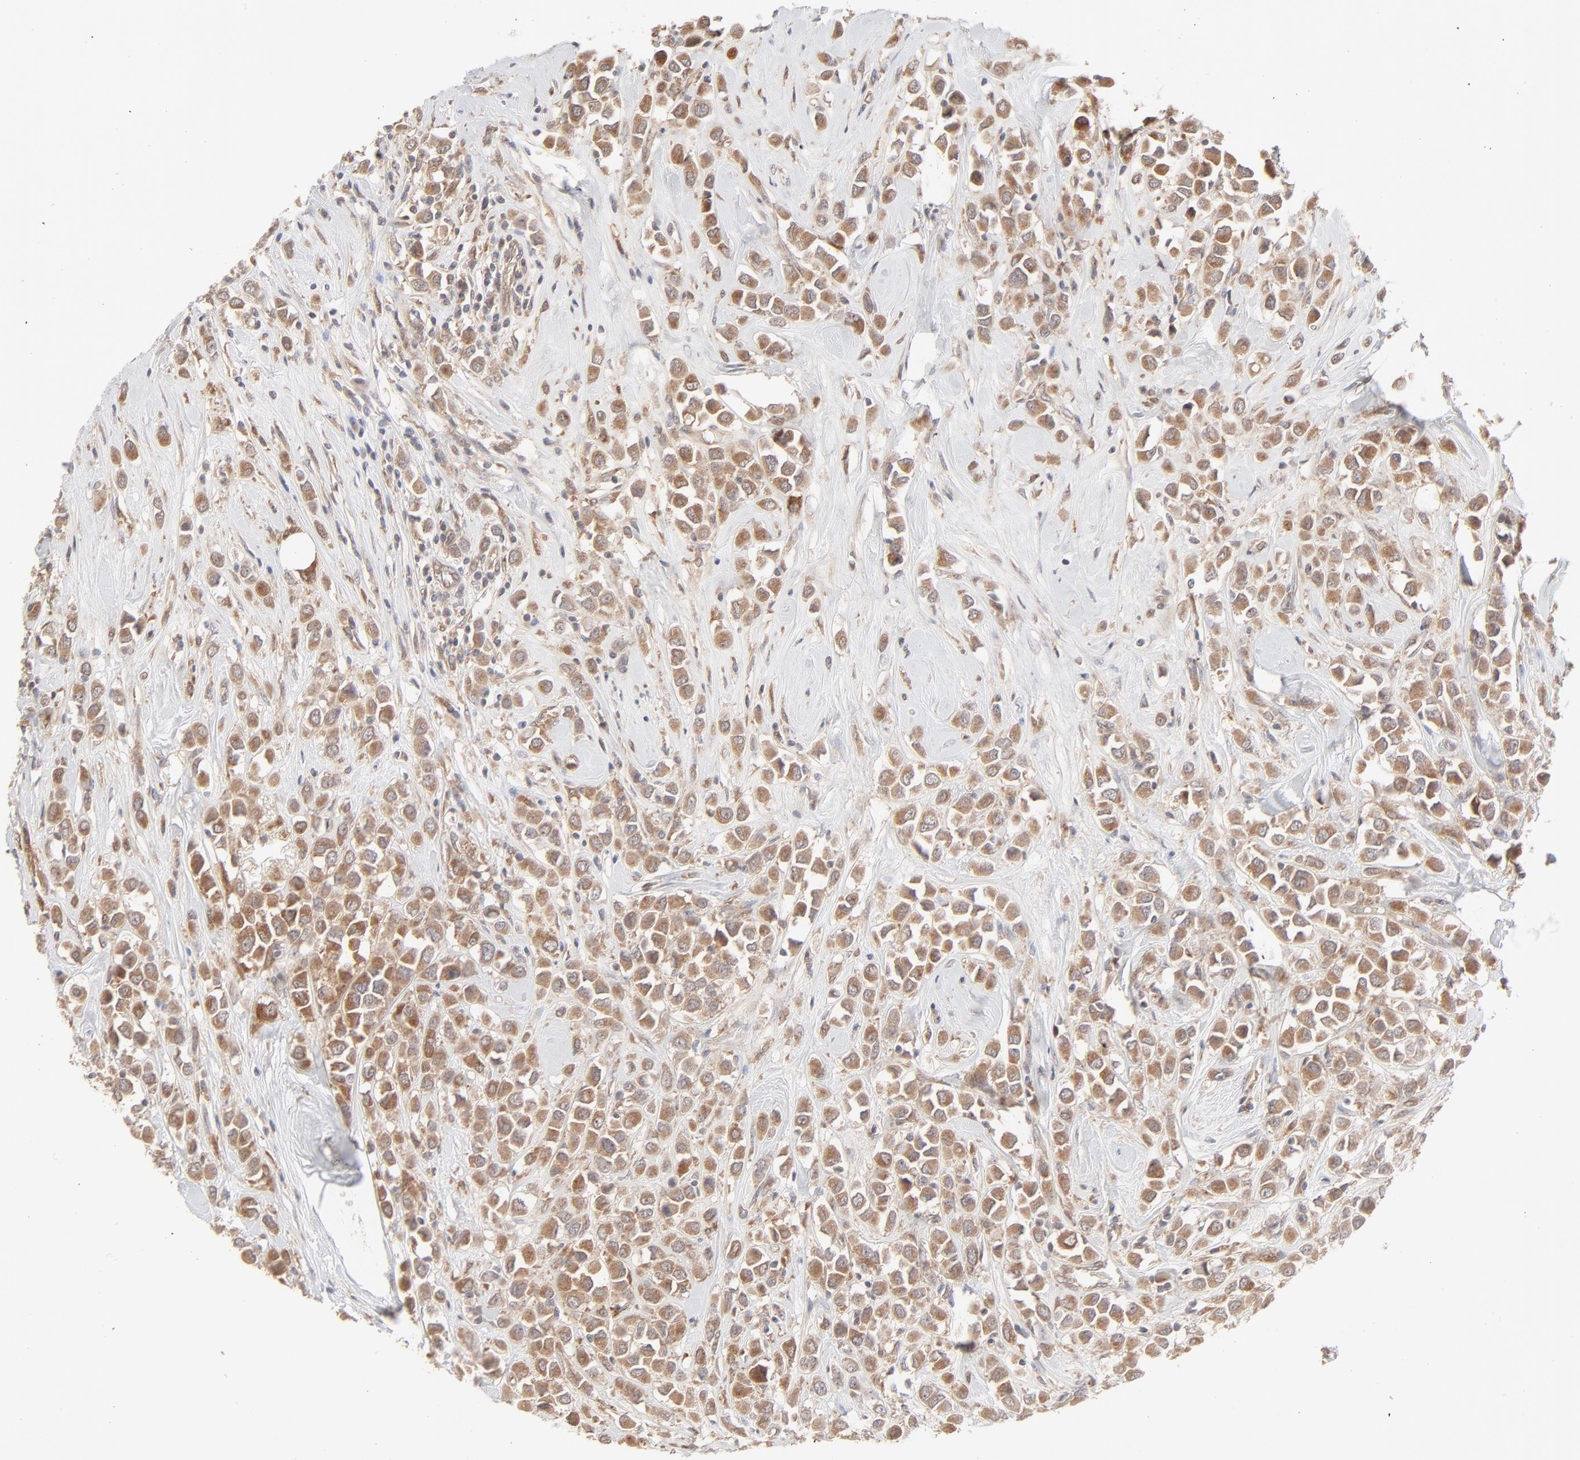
{"staining": {"intensity": "moderate", "quantity": ">75%", "location": "cytoplasmic/membranous"}, "tissue": "breast cancer", "cell_type": "Tumor cells", "image_type": "cancer", "snomed": [{"axis": "morphology", "description": "Duct carcinoma"}, {"axis": "topography", "description": "Breast"}], "caption": "A high-resolution histopathology image shows IHC staining of breast cancer (intraductal carcinoma), which shows moderate cytoplasmic/membranous expression in approximately >75% of tumor cells.", "gene": "RAB5C", "patient": {"sex": "female", "age": 61}}